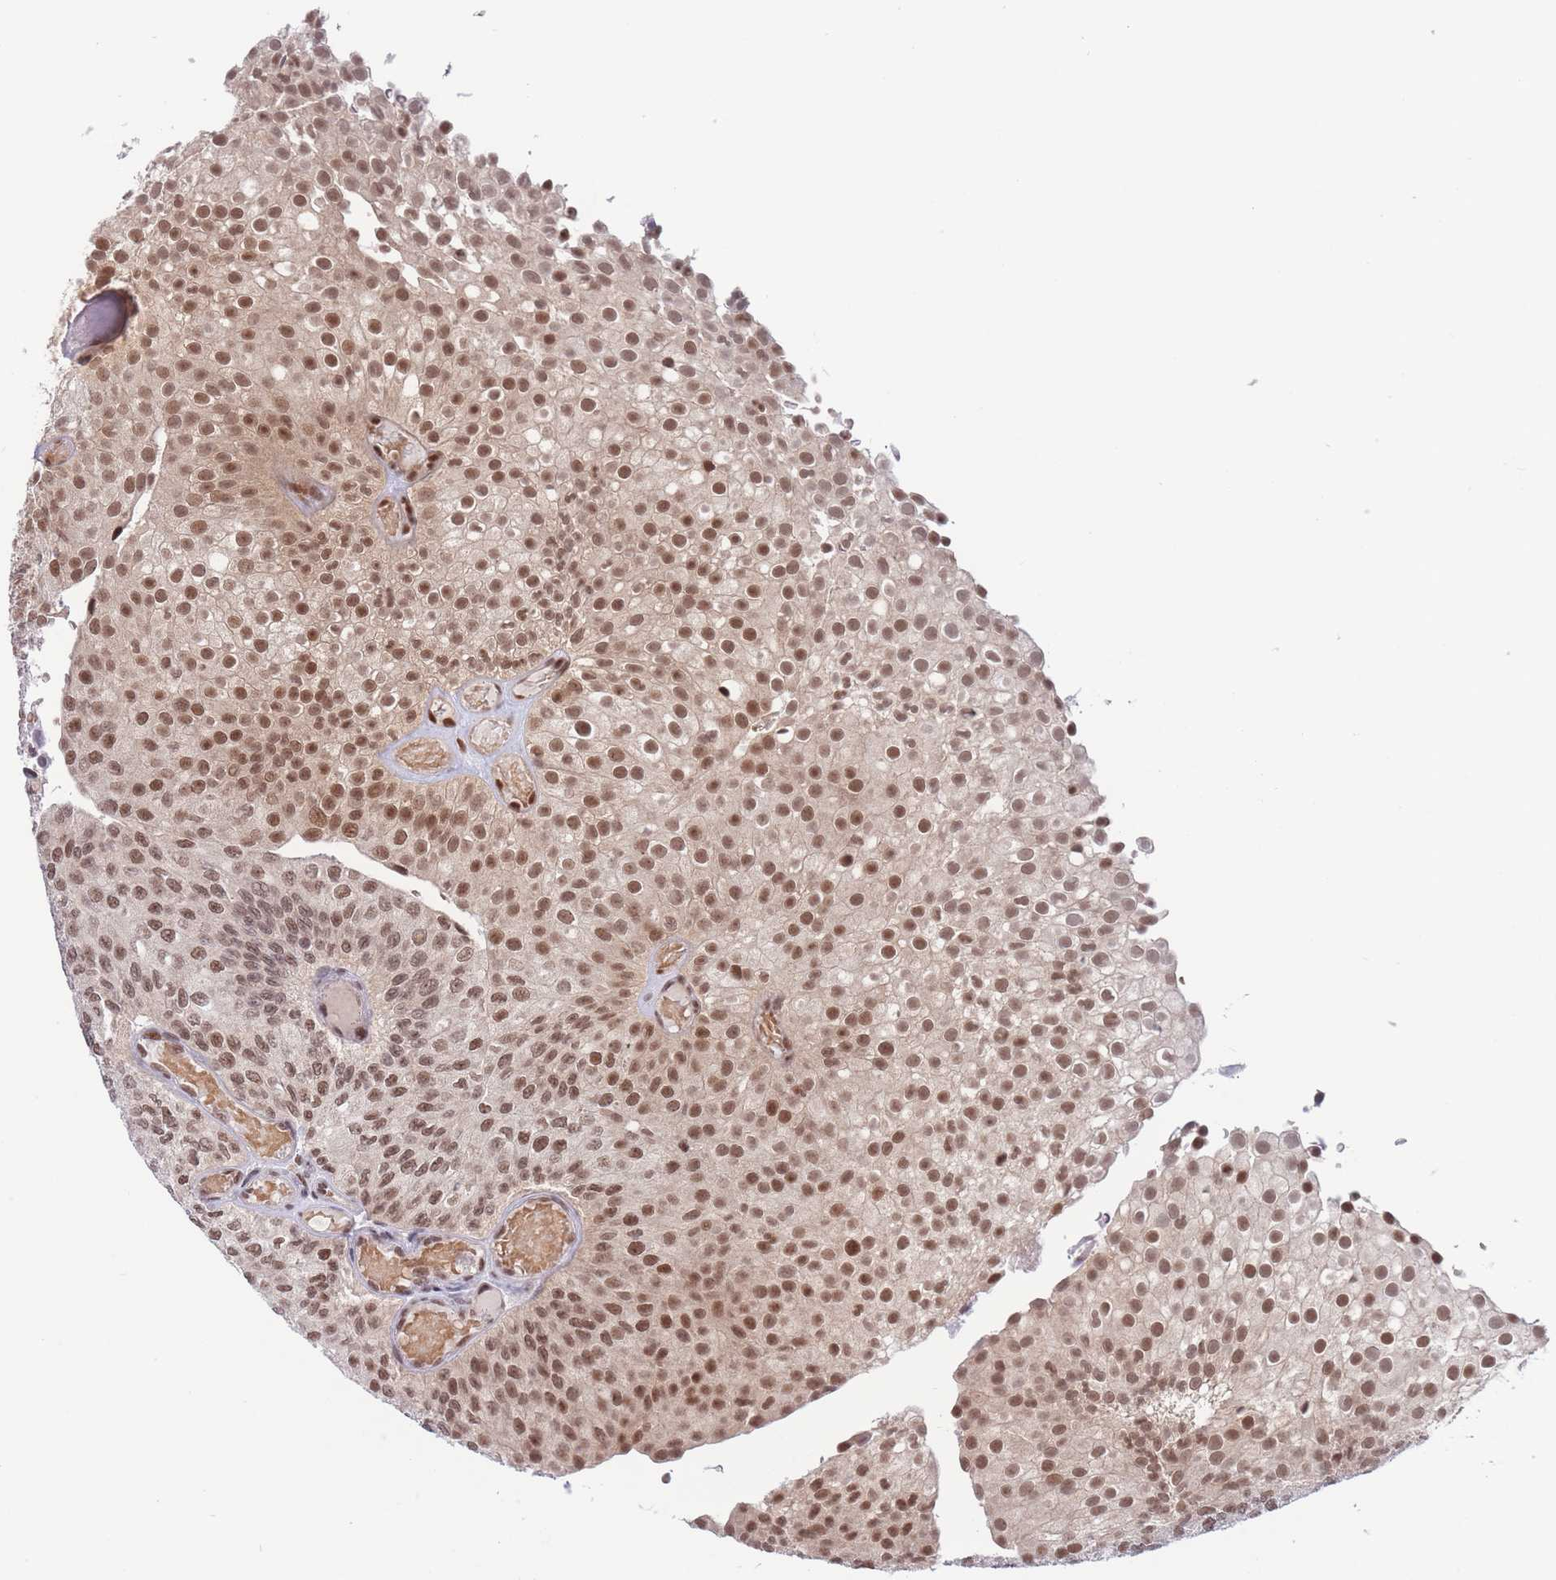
{"staining": {"intensity": "moderate", "quantity": ">75%", "location": "nuclear"}, "tissue": "urothelial cancer", "cell_type": "Tumor cells", "image_type": "cancer", "snomed": [{"axis": "morphology", "description": "Urothelial carcinoma, Low grade"}, {"axis": "topography", "description": "Urinary bladder"}], "caption": "Approximately >75% of tumor cells in human urothelial cancer show moderate nuclear protein expression as visualized by brown immunohistochemical staining.", "gene": "SMAD9", "patient": {"sex": "male", "age": 78}}